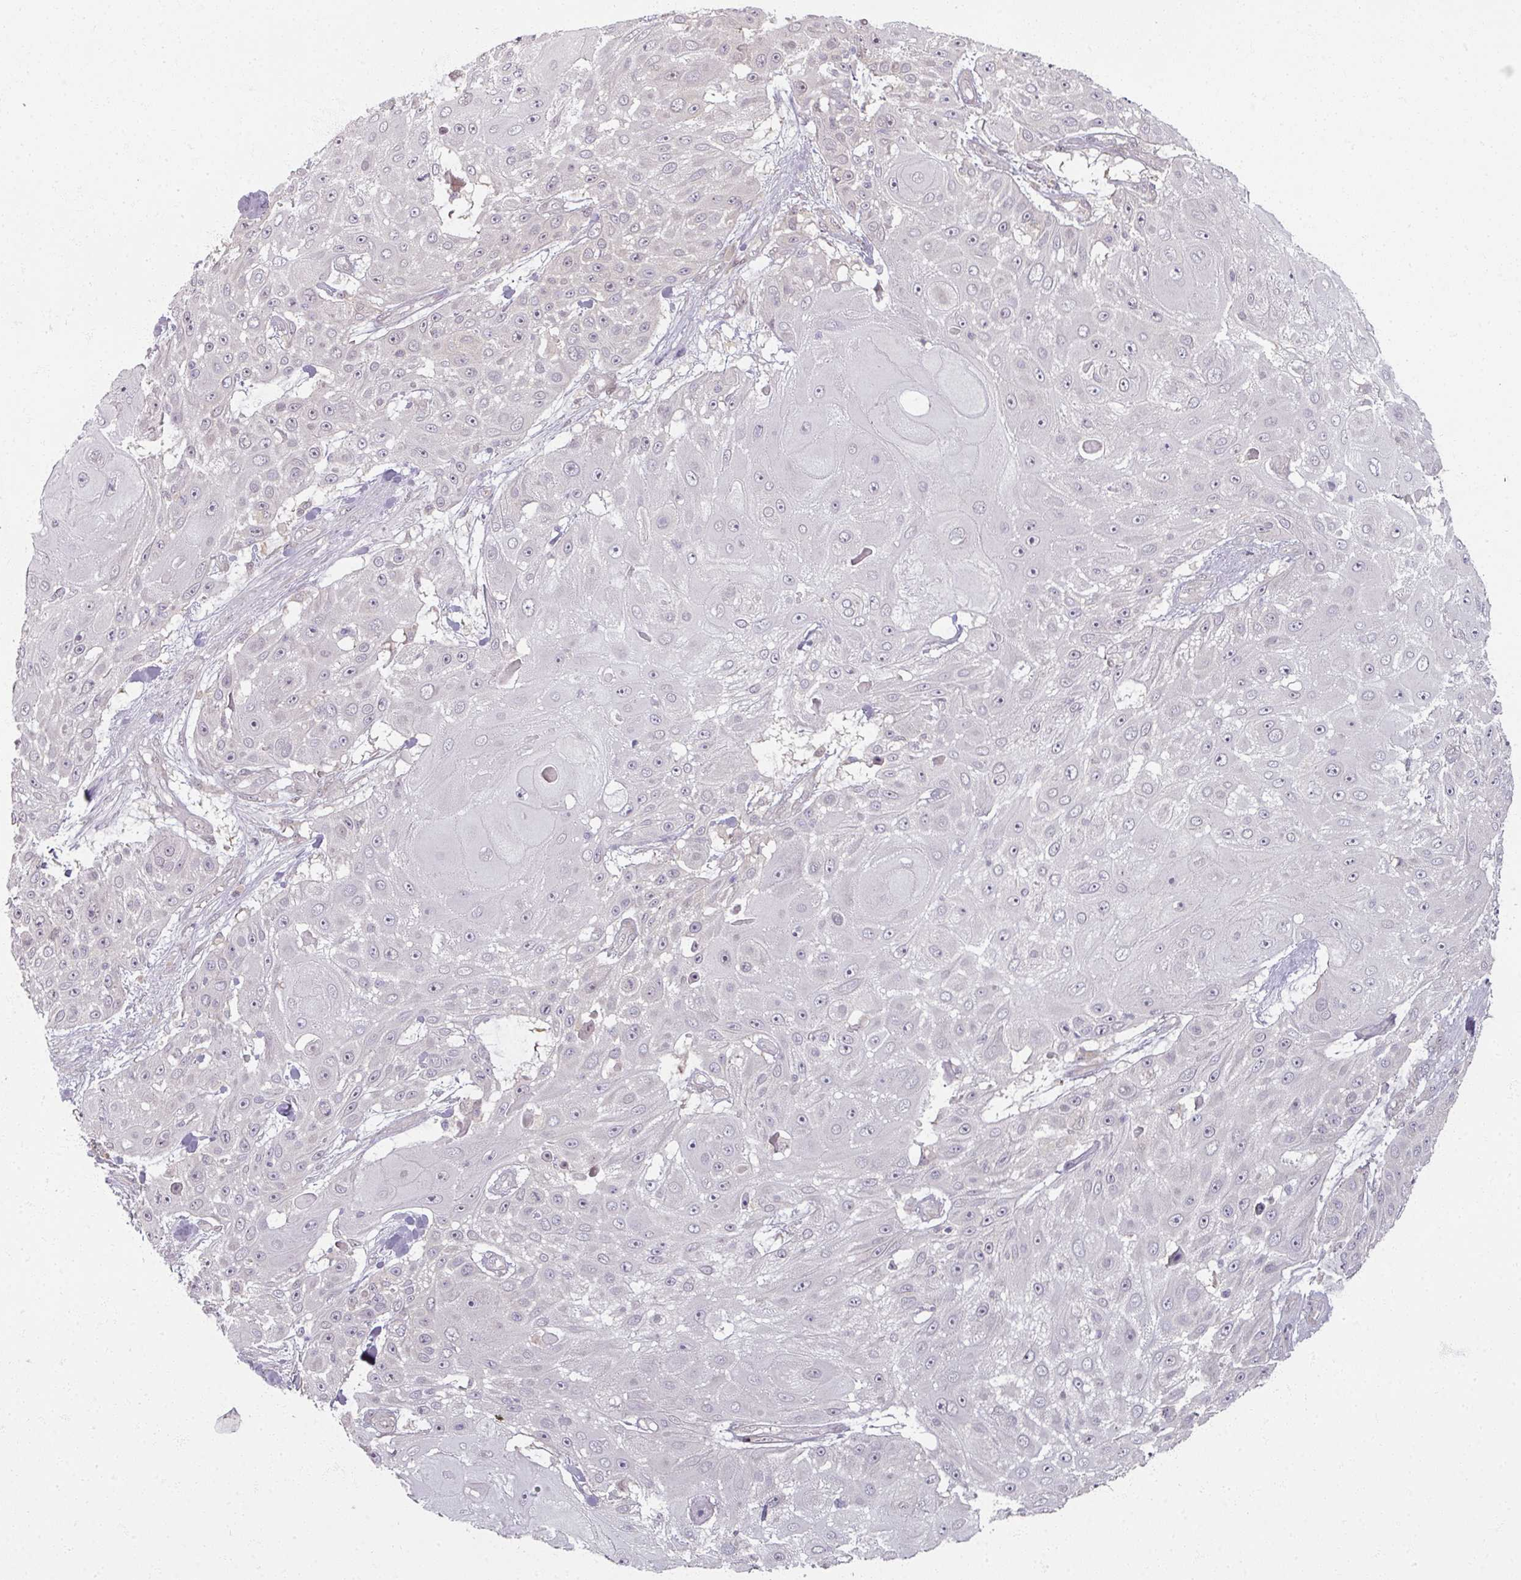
{"staining": {"intensity": "weak", "quantity": "<25%", "location": "nuclear"}, "tissue": "skin cancer", "cell_type": "Tumor cells", "image_type": "cancer", "snomed": [{"axis": "morphology", "description": "Squamous cell carcinoma, NOS"}, {"axis": "topography", "description": "Skin"}], "caption": "There is no significant staining in tumor cells of skin cancer (squamous cell carcinoma). Brightfield microscopy of immunohistochemistry (IHC) stained with DAB (brown) and hematoxylin (blue), captured at high magnification.", "gene": "MYMK", "patient": {"sex": "female", "age": 86}}